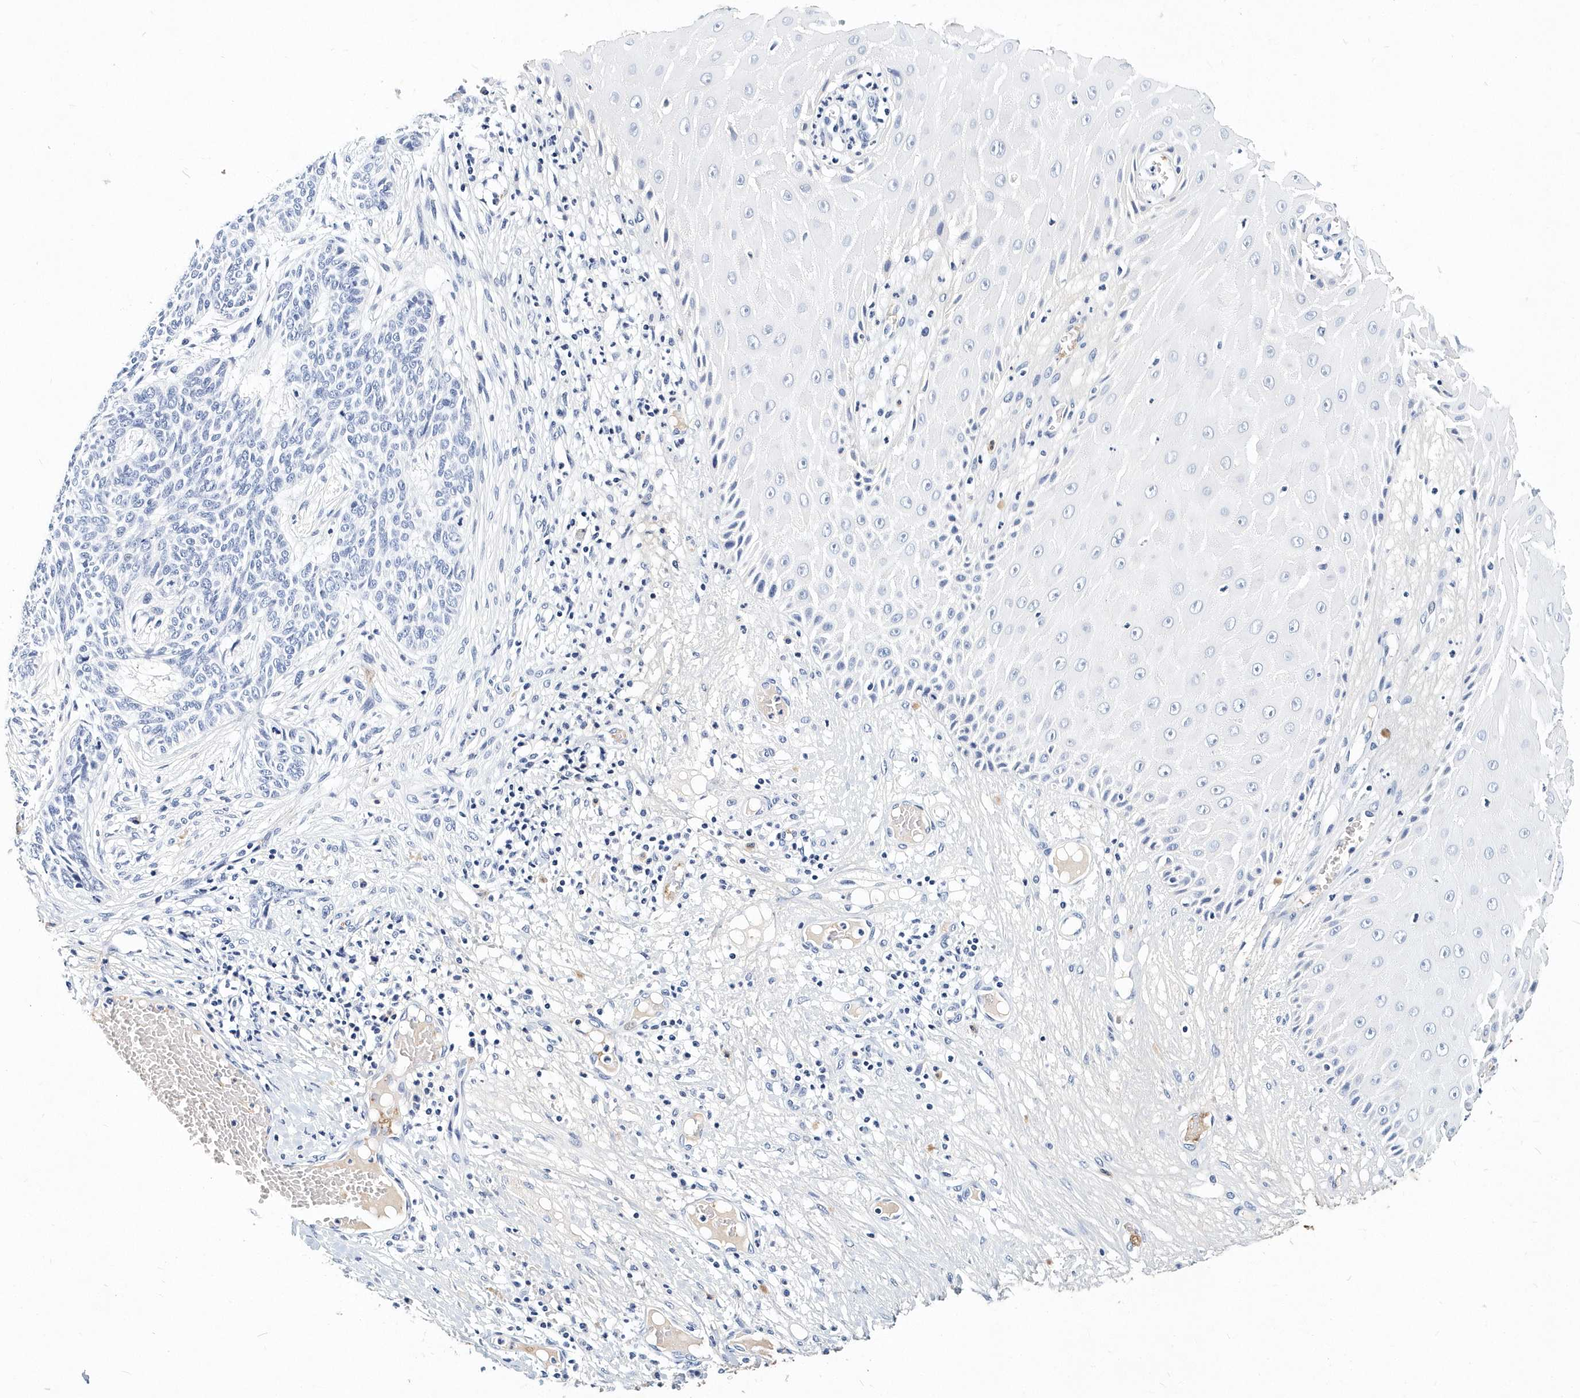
{"staining": {"intensity": "negative", "quantity": "none", "location": "none"}, "tissue": "skin cancer", "cell_type": "Tumor cells", "image_type": "cancer", "snomed": [{"axis": "morphology", "description": "Normal tissue, NOS"}, {"axis": "morphology", "description": "Basal cell carcinoma"}, {"axis": "topography", "description": "Skin"}], "caption": "The image displays no staining of tumor cells in skin cancer (basal cell carcinoma).", "gene": "ITGA2B", "patient": {"sex": "male", "age": 64}}